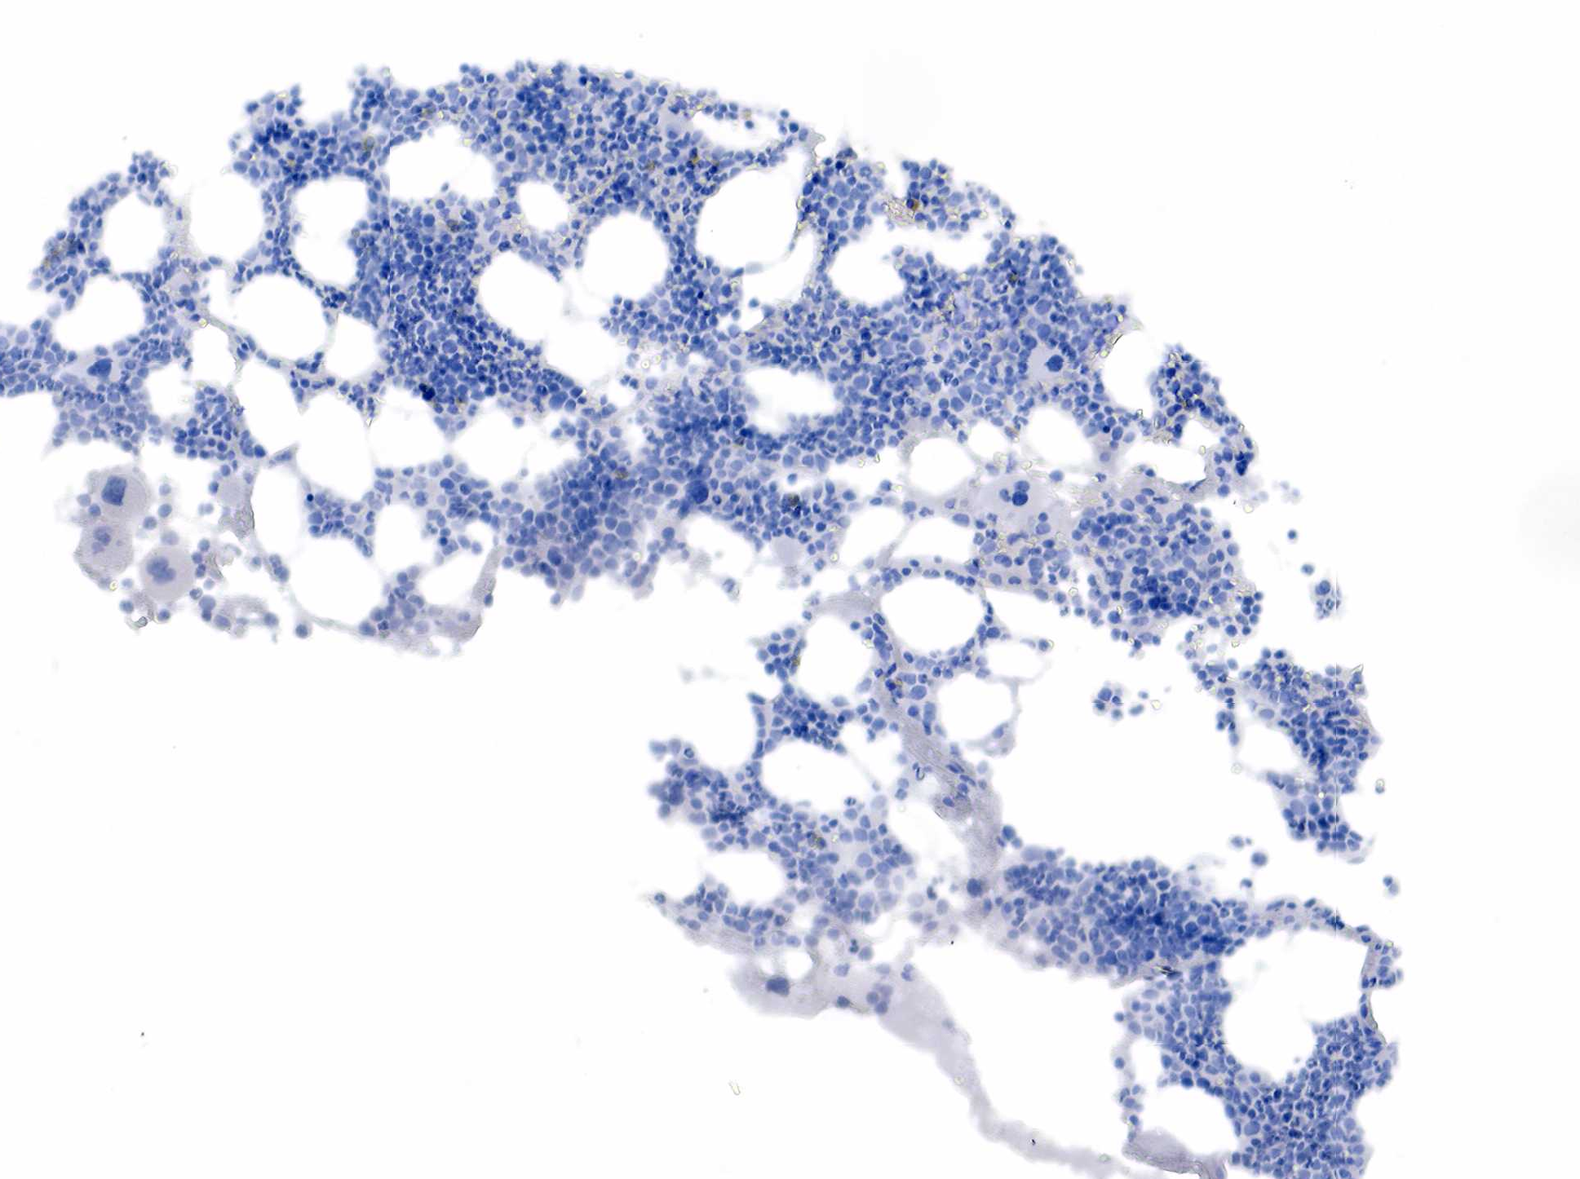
{"staining": {"intensity": "negative", "quantity": "none", "location": "none"}, "tissue": "bone marrow", "cell_type": "Hematopoietic cells", "image_type": "normal", "snomed": [{"axis": "morphology", "description": "Normal tissue, NOS"}, {"axis": "topography", "description": "Bone marrow"}], "caption": "A micrograph of human bone marrow is negative for staining in hematopoietic cells. (Brightfield microscopy of DAB immunohistochemistry at high magnification).", "gene": "KRT19", "patient": {"sex": "male", "age": 75}}